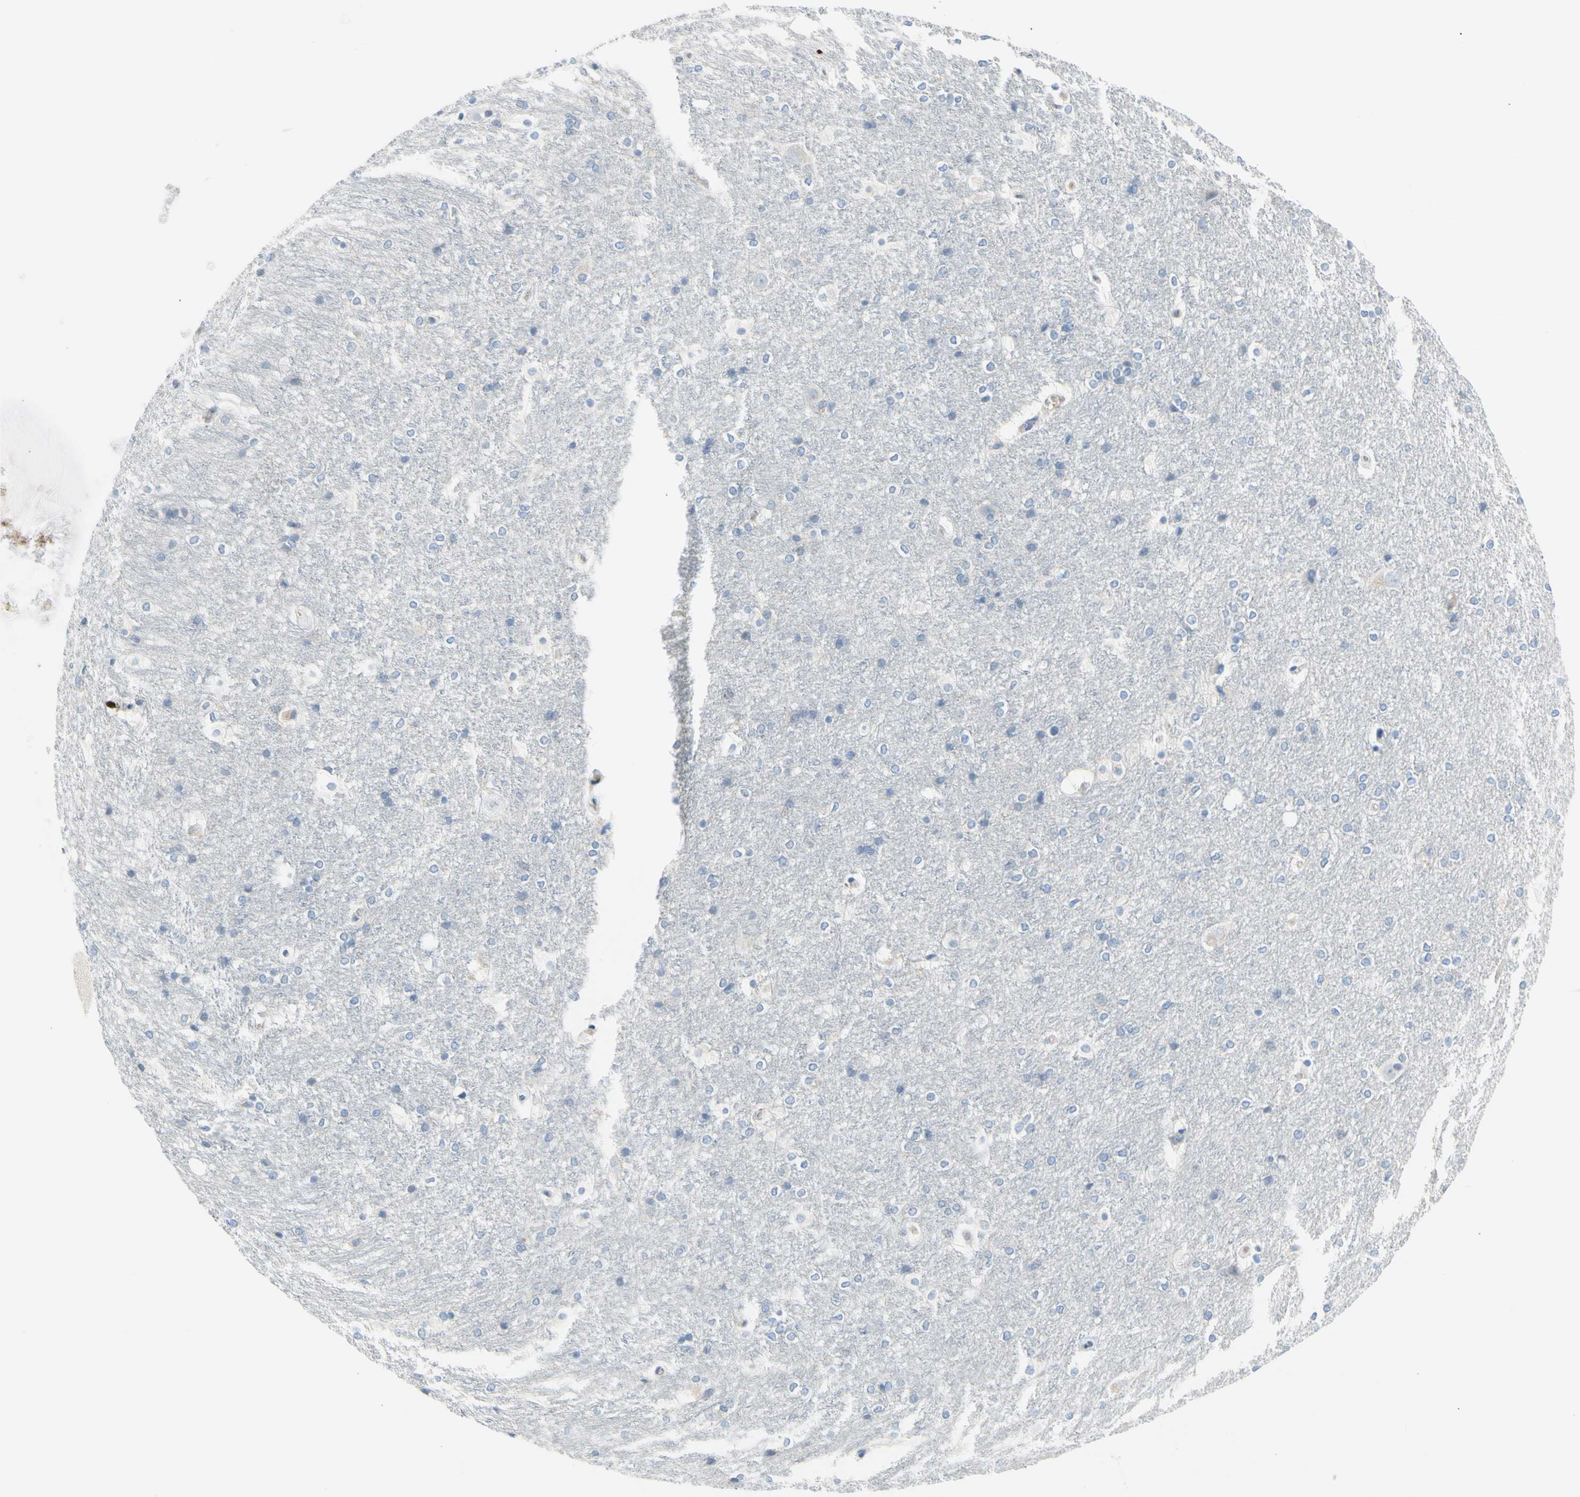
{"staining": {"intensity": "negative", "quantity": "none", "location": "none"}, "tissue": "hippocampus", "cell_type": "Glial cells", "image_type": "normal", "snomed": [{"axis": "morphology", "description": "Normal tissue, NOS"}, {"axis": "topography", "description": "Hippocampus"}], "caption": "An image of hippocampus stained for a protein shows no brown staining in glial cells. (Stains: DAB (3,3'-diaminobenzidine) immunohistochemistry with hematoxylin counter stain, Microscopy: brightfield microscopy at high magnification).", "gene": "MAP3K3", "patient": {"sex": "female", "age": 19}}